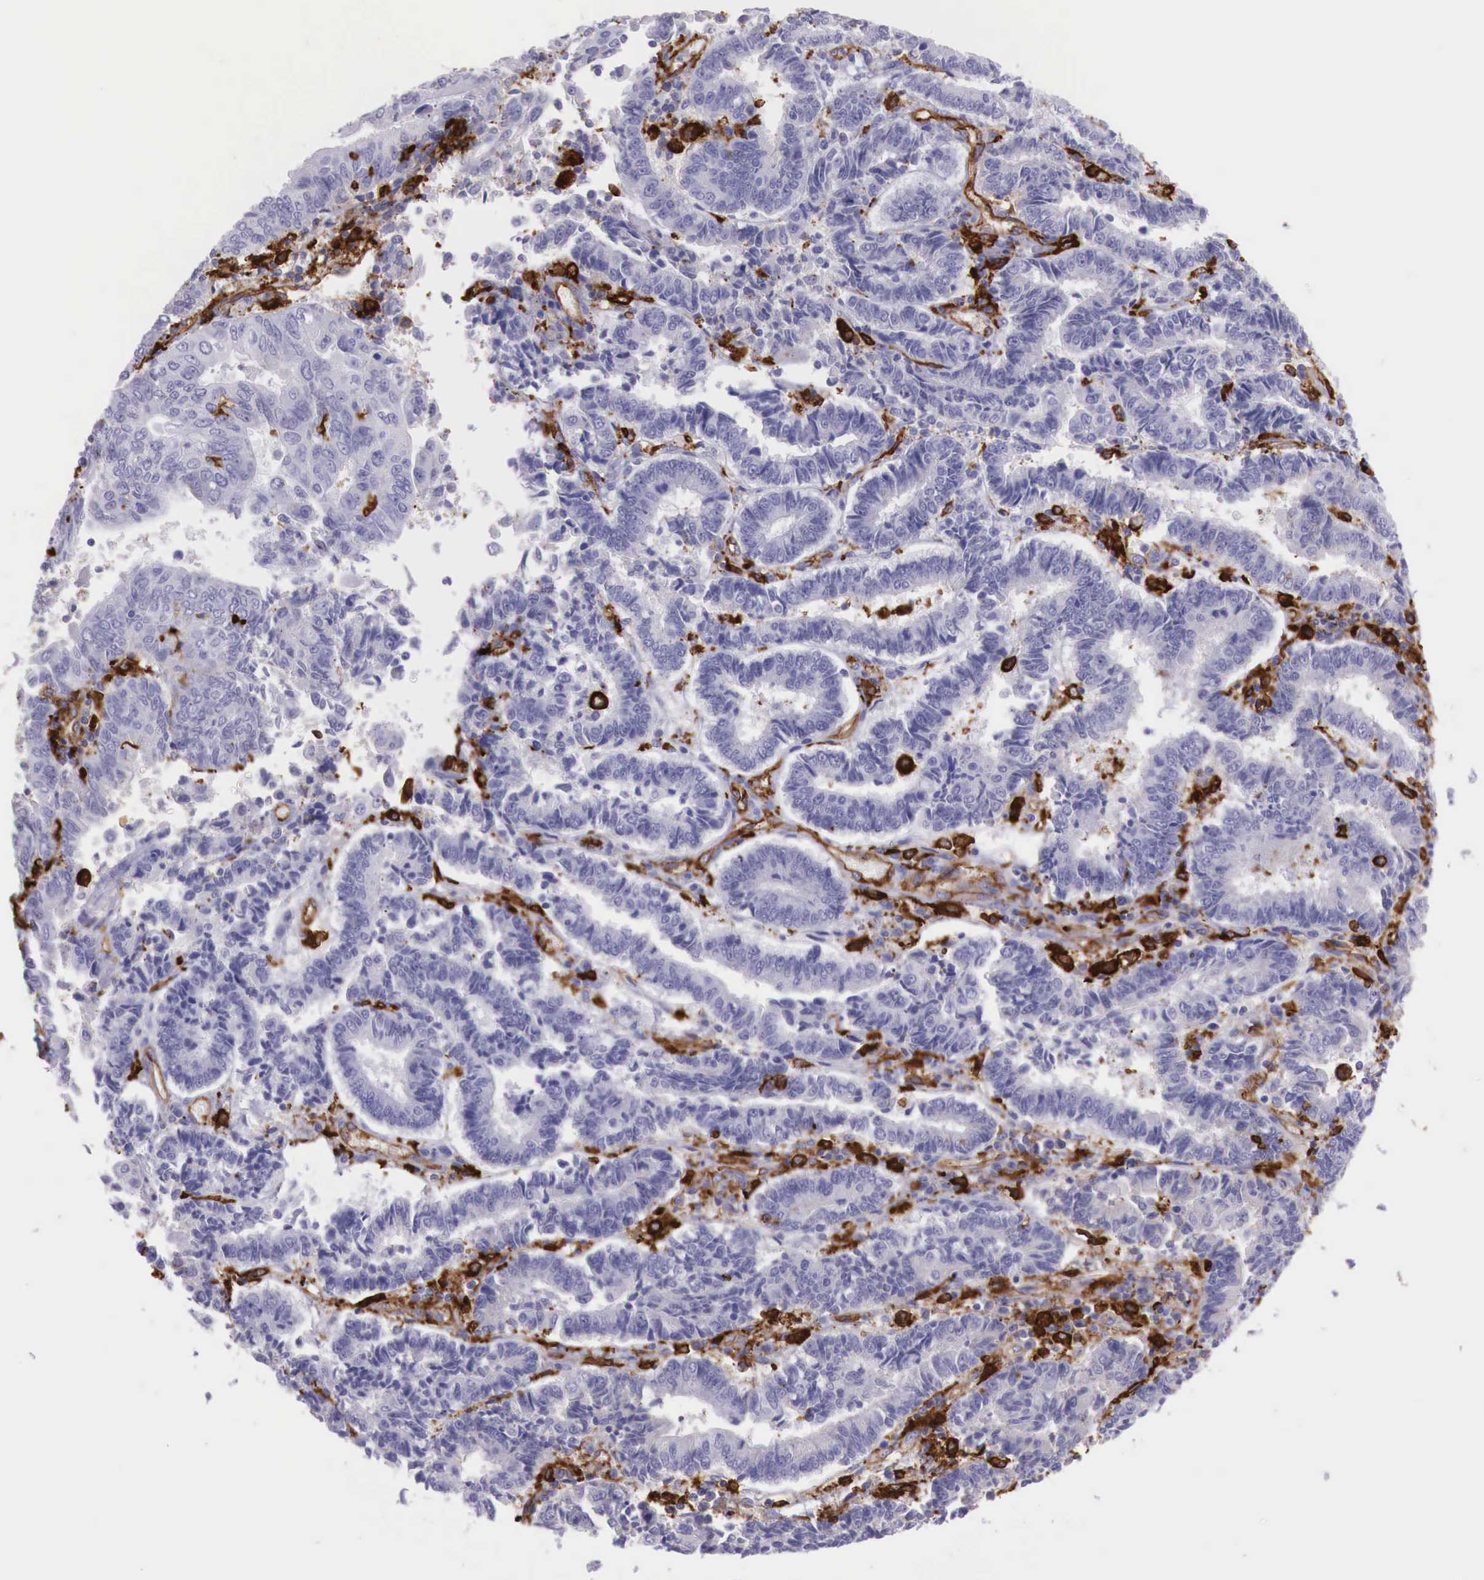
{"staining": {"intensity": "negative", "quantity": "none", "location": "none"}, "tissue": "endometrial cancer", "cell_type": "Tumor cells", "image_type": "cancer", "snomed": [{"axis": "morphology", "description": "Adenocarcinoma, NOS"}, {"axis": "topography", "description": "Endometrium"}], "caption": "DAB immunohistochemical staining of human endometrial cancer shows no significant staining in tumor cells.", "gene": "MSR1", "patient": {"sex": "female", "age": 75}}